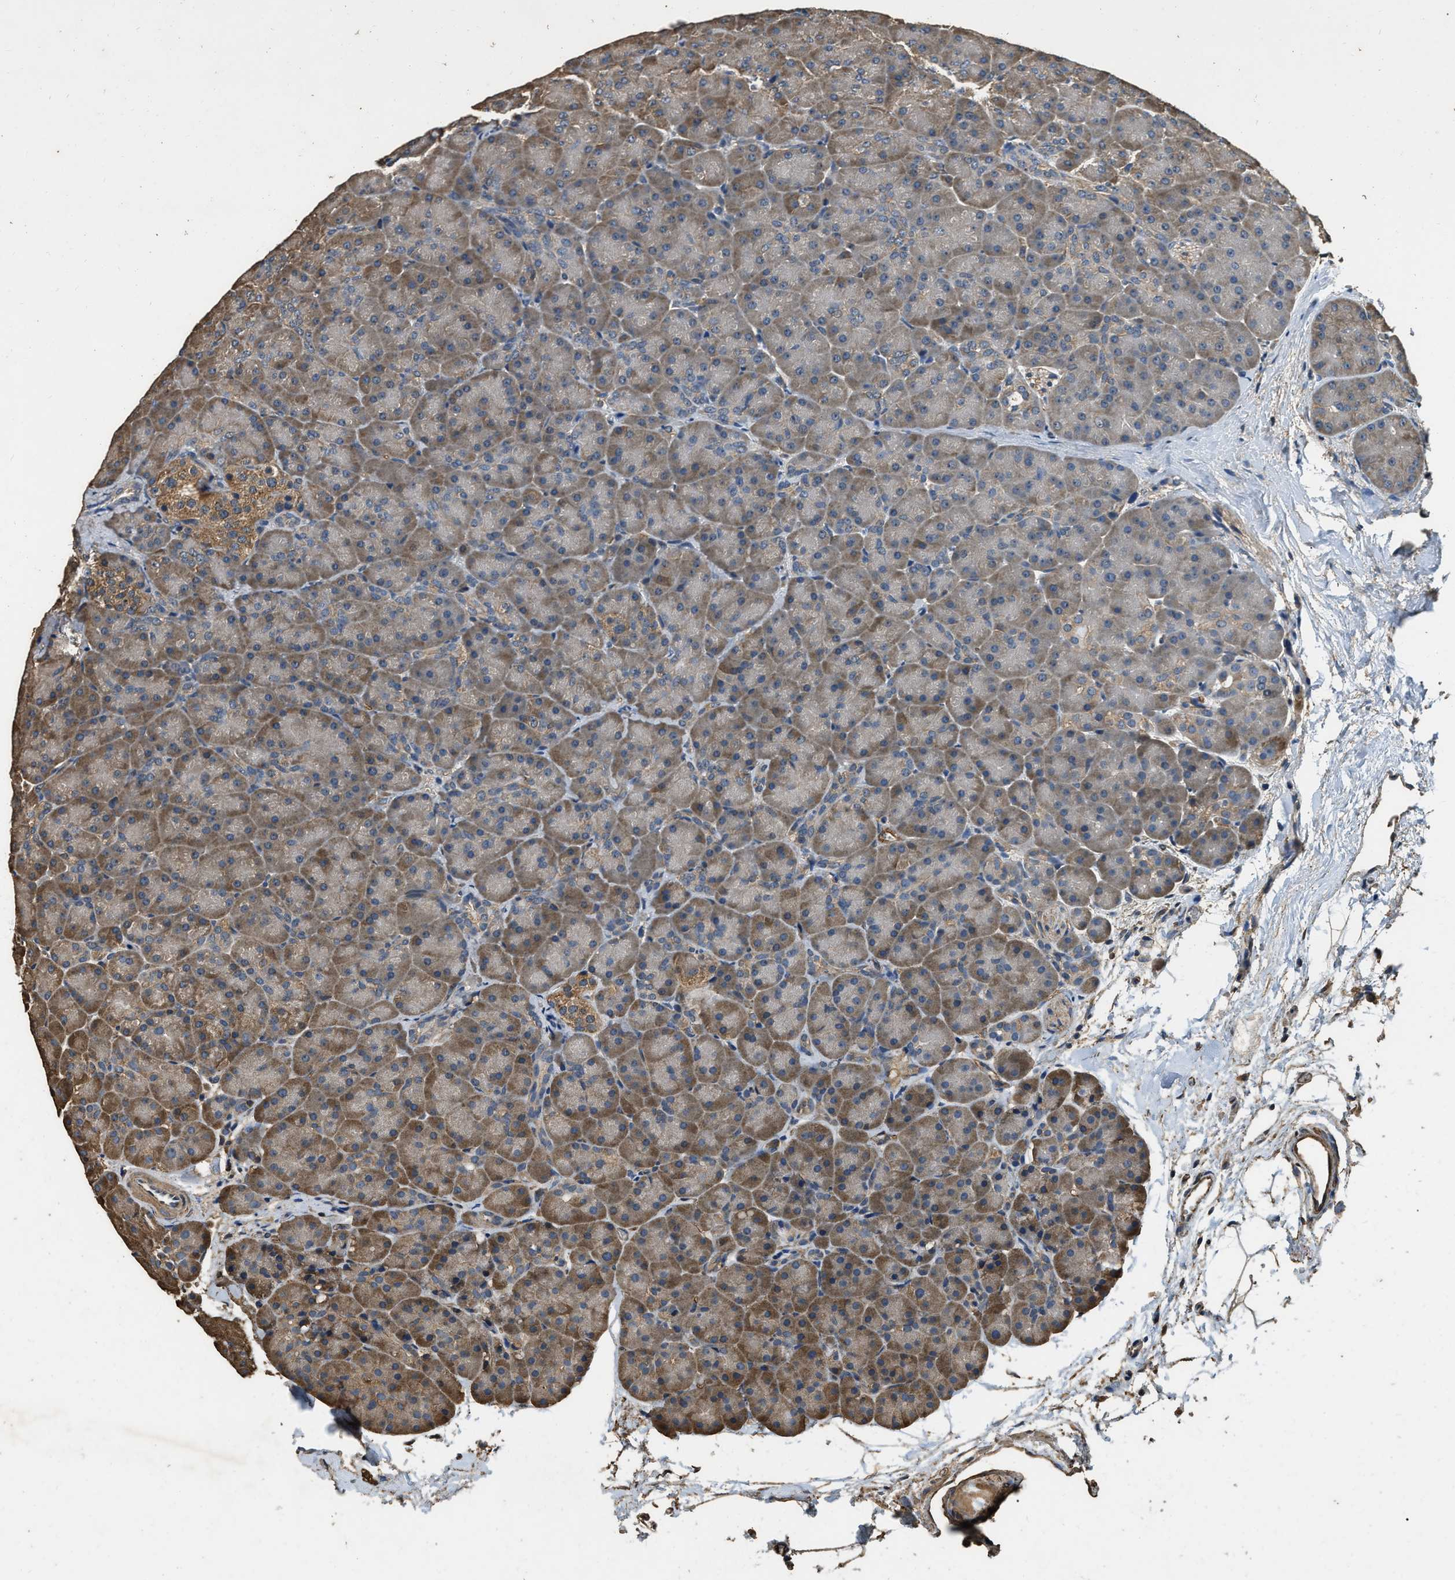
{"staining": {"intensity": "moderate", "quantity": "25%-75%", "location": "cytoplasmic/membranous"}, "tissue": "pancreas", "cell_type": "Exocrine glandular cells", "image_type": "normal", "snomed": [{"axis": "morphology", "description": "Normal tissue, NOS"}, {"axis": "topography", "description": "Pancreas"}], "caption": "IHC of unremarkable pancreas displays medium levels of moderate cytoplasmic/membranous staining in approximately 25%-75% of exocrine glandular cells.", "gene": "MIB1", "patient": {"sex": "male", "age": 66}}